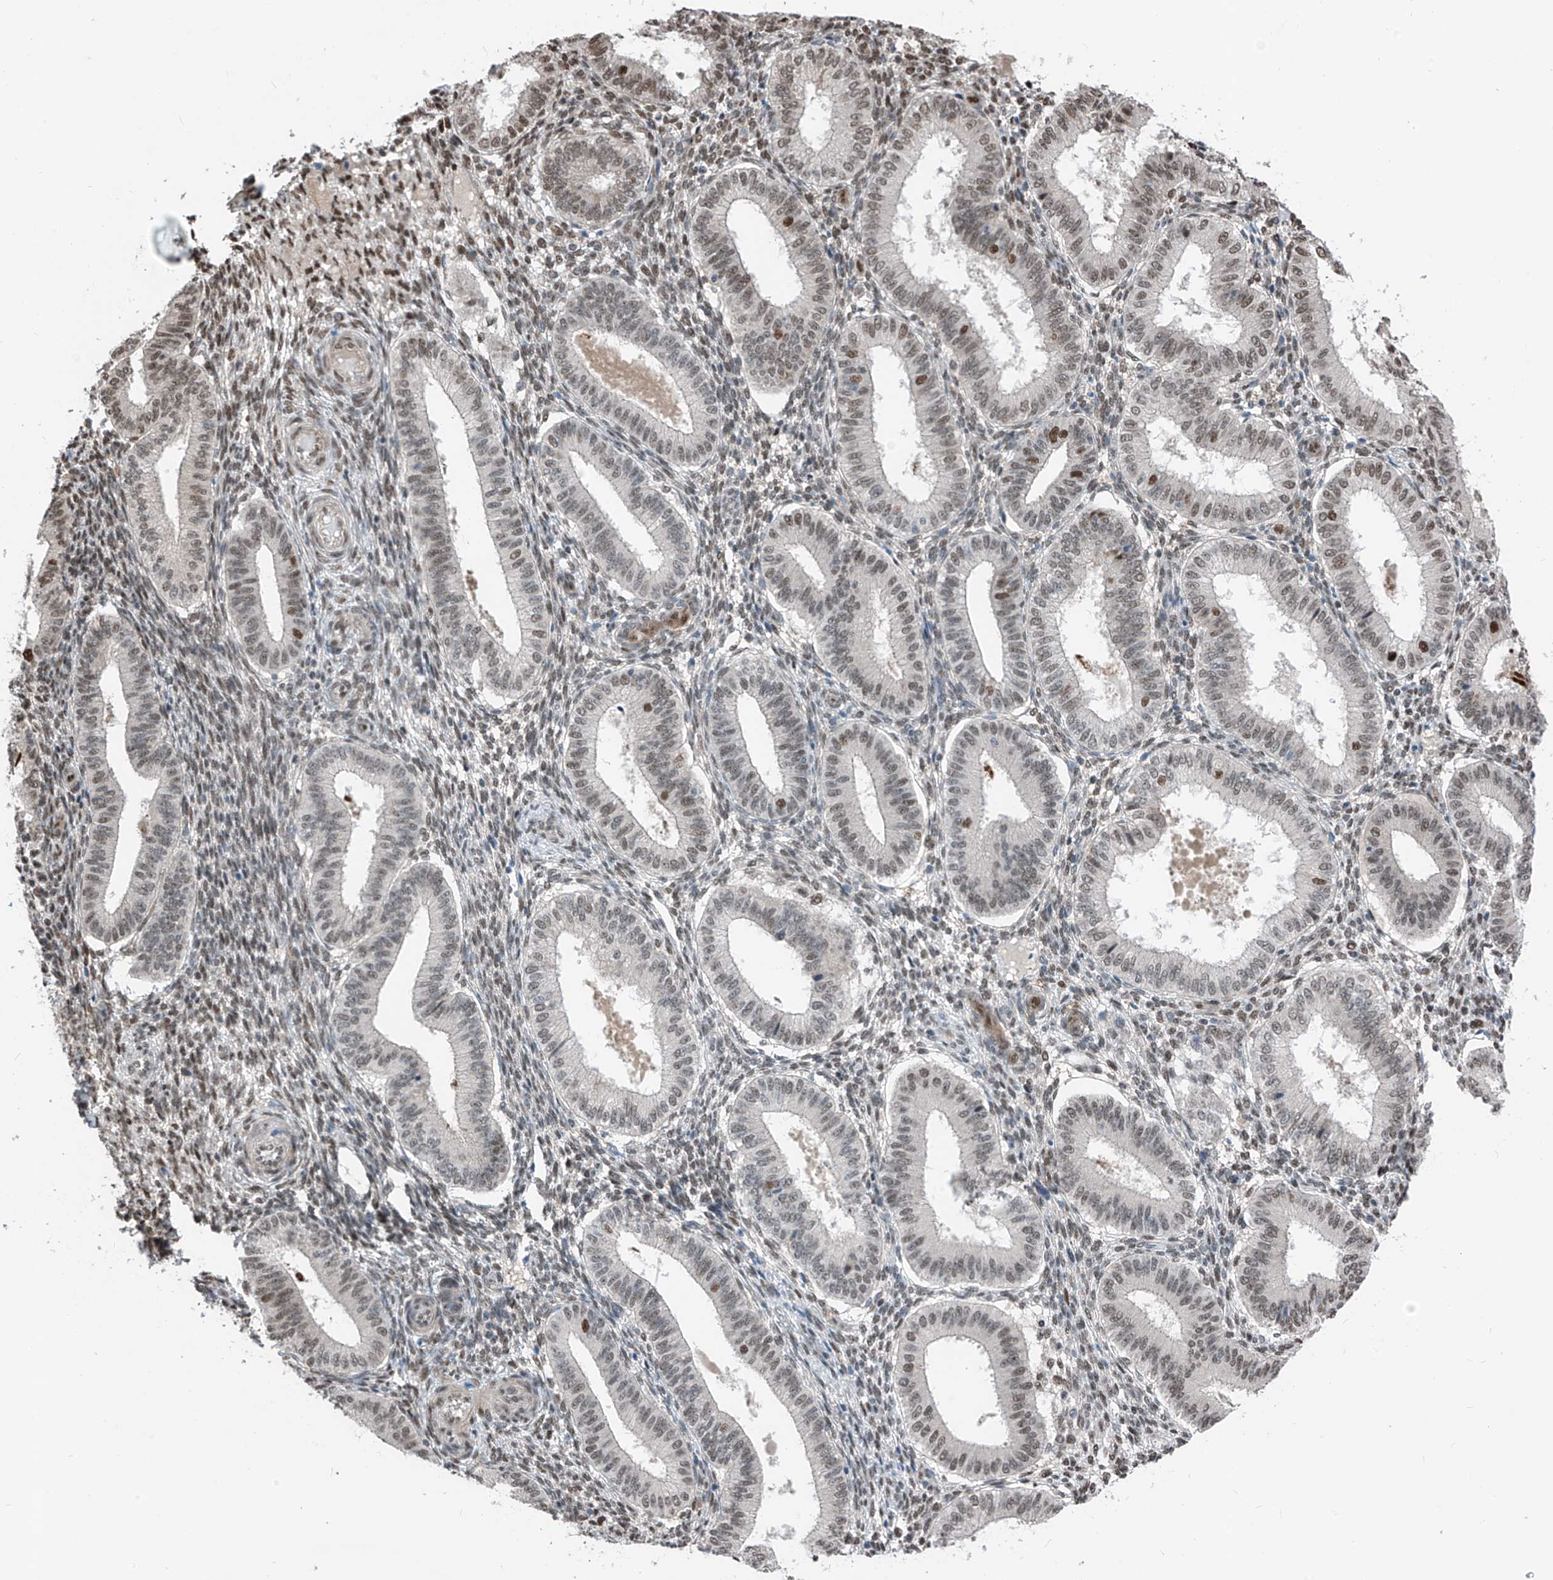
{"staining": {"intensity": "moderate", "quantity": "25%-75%", "location": "nuclear"}, "tissue": "endometrium", "cell_type": "Cells in endometrial stroma", "image_type": "normal", "snomed": [{"axis": "morphology", "description": "Normal tissue, NOS"}, {"axis": "topography", "description": "Endometrium"}], "caption": "Moderate nuclear staining for a protein is seen in about 25%-75% of cells in endometrial stroma of benign endometrium using immunohistochemistry.", "gene": "RBP7", "patient": {"sex": "female", "age": 39}}